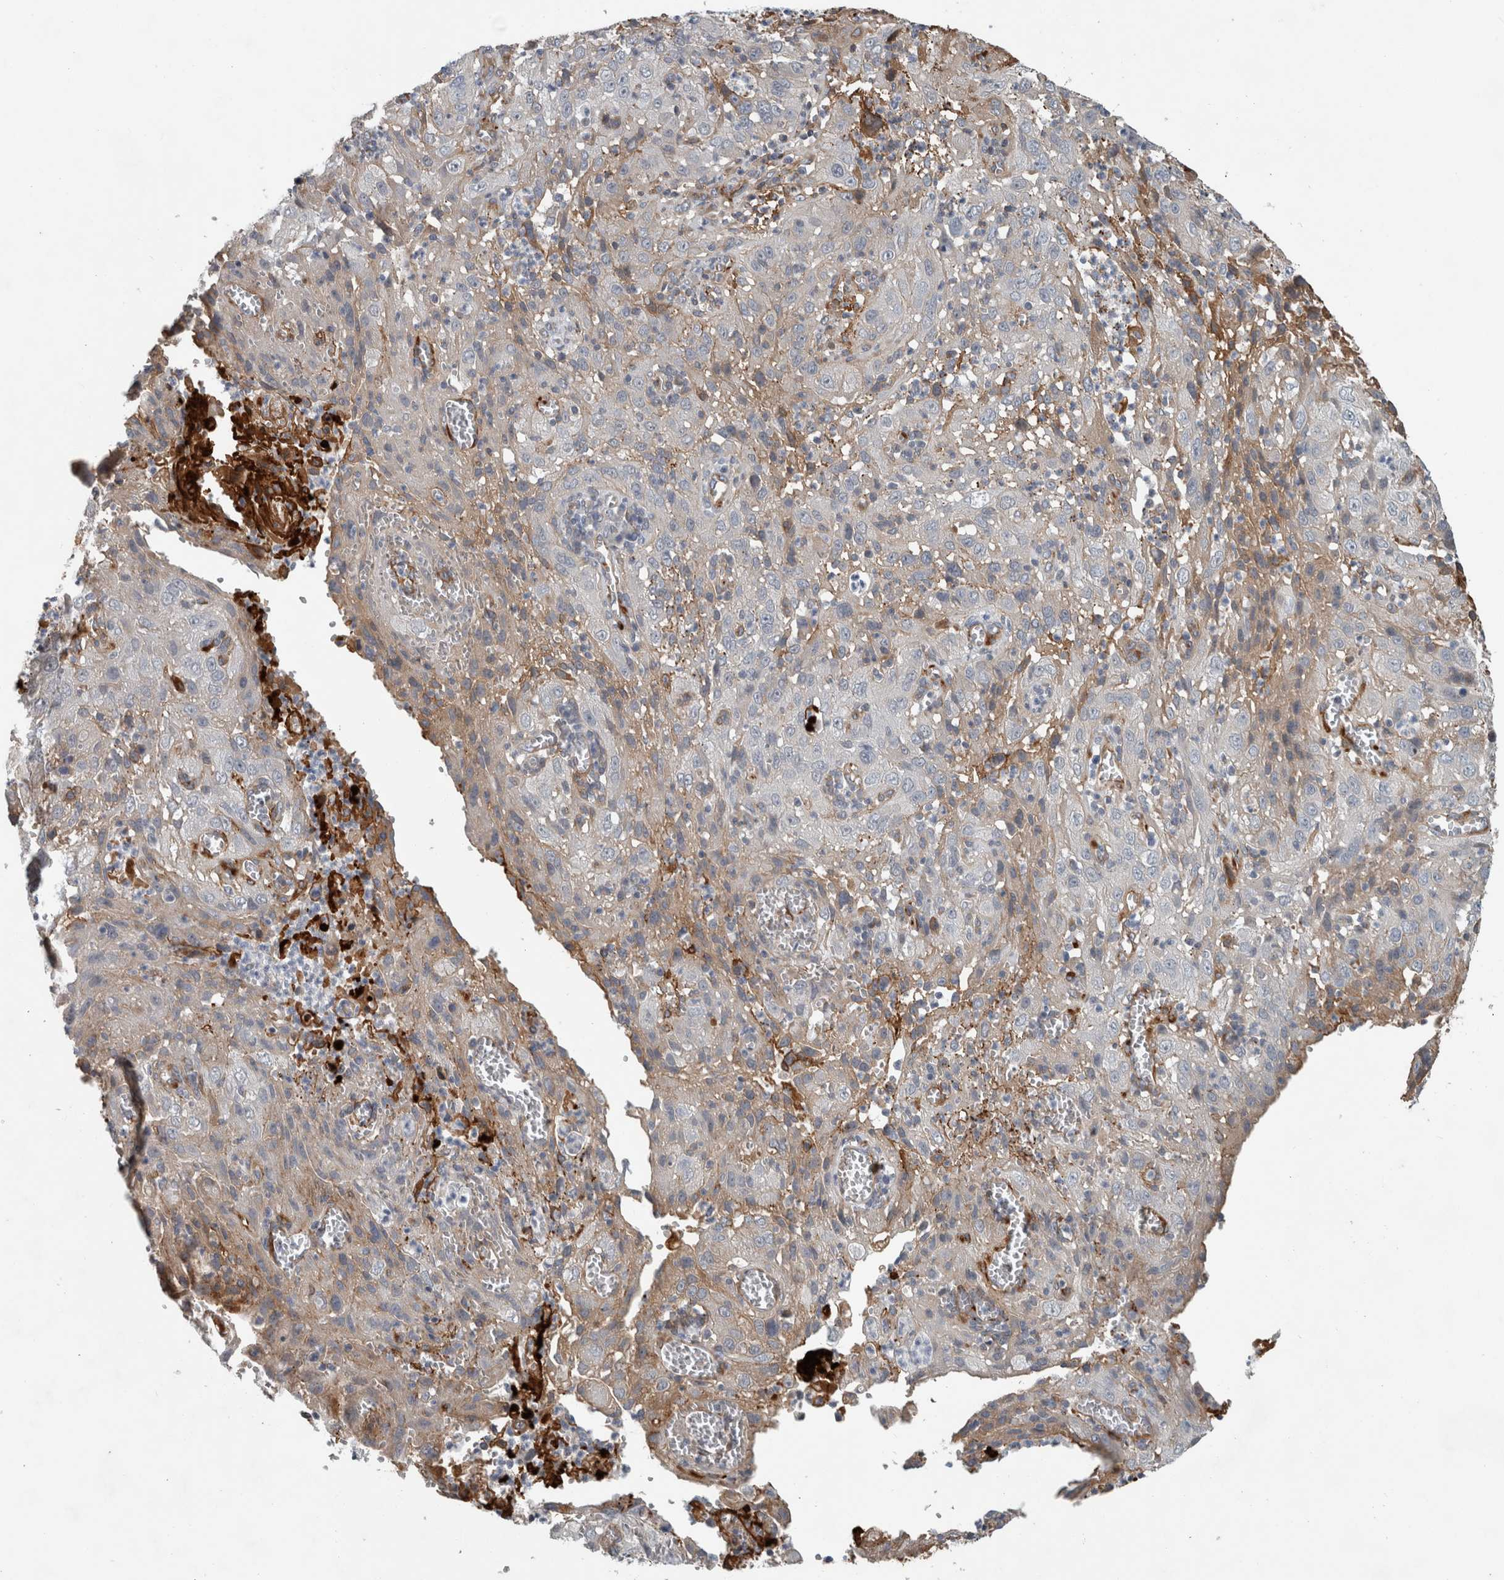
{"staining": {"intensity": "negative", "quantity": "none", "location": "none"}, "tissue": "cervical cancer", "cell_type": "Tumor cells", "image_type": "cancer", "snomed": [{"axis": "morphology", "description": "Squamous cell carcinoma, NOS"}, {"axis": "topography", "description": "Cervix"}], "caption": "A photomicrograph of human squamous cell carcinoma (cervical) is negative for staining in tumor cells. Nuclei are stained in blue.", "gene": "FN1", "patient": {"sex": "female", "age": 32}}